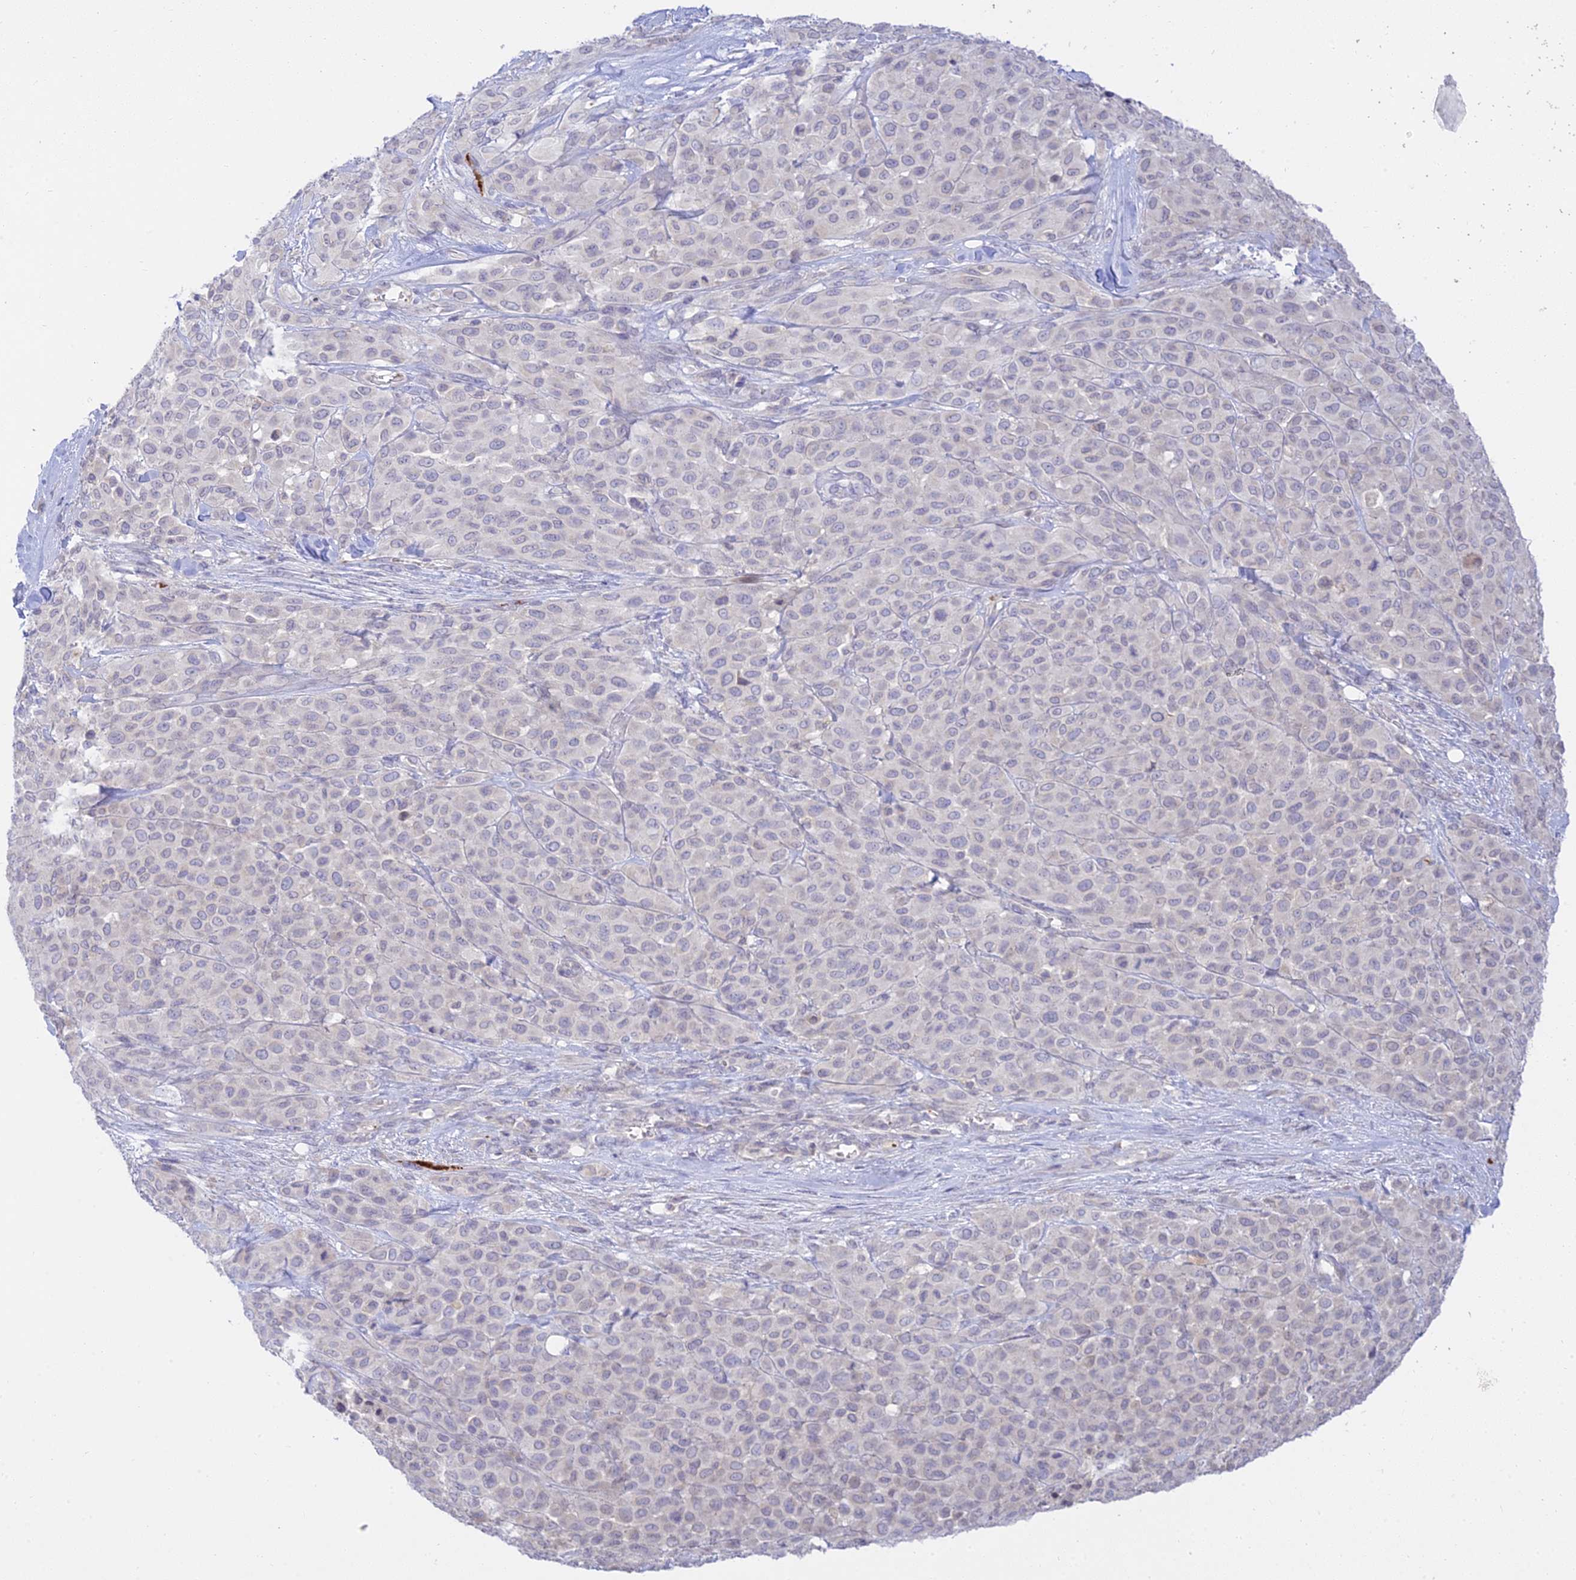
{"staining": {"intensity": "negative", "quantity": "none", "location": "none"}, "tissue": "melanoma", "cell_type": "Tumor cells", "image_type": "cancer", "snomed": [{"axis": "morphology", "description": "Malignant melanoma, Metastatic site"}, {"axis": "topography", "description": "Skin"}], "caption": "Tumor cells show no significant protein positivity in melanoma. Brightfield microscopy of immunohistochemistry stained with DAB (brown) and hematoxylin (blue), captured at high magnification.", "gene": "TMEM40", "patient": {"sex": "female", "age": 81}}